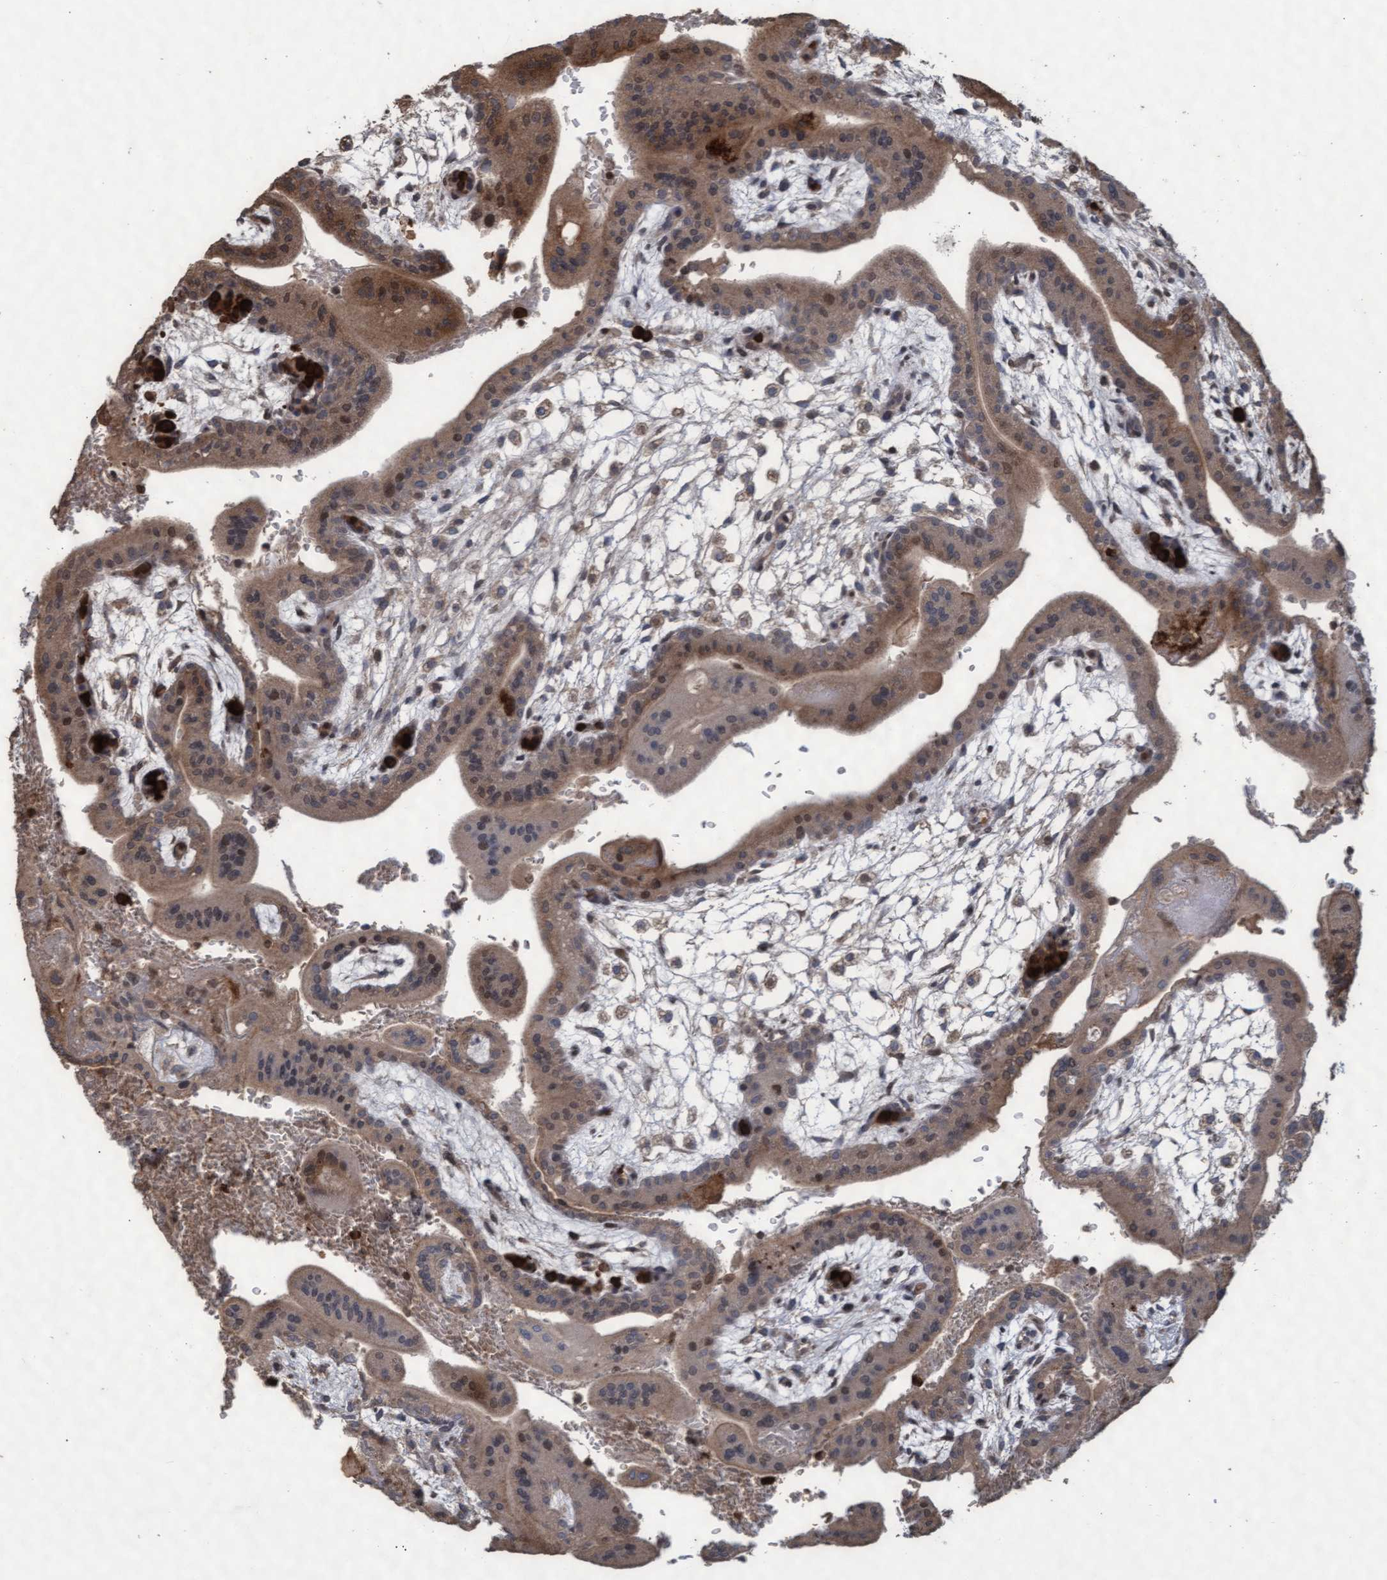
{"staining": {"intensity": "moderate", "quantity": ">75%", "location": "cytoplasmic/membranous"}, "tissue": "placenta", "cell_type": "Trophoblastic cells", "image_type": "normal", "snomed": [{"axis": "morphology", "description": "Normal tissue, NOS"}, {"axis": "topography", "description": "Placenta"}], "caption": "Immunohistochemical staining of normal placenta displays medium levels of moderate cytoplasmic/membranous positivity in about >75% of trophoblastic cells.", "gene": "KCNC2", "patient": {"sex": "female", "age": 35}}